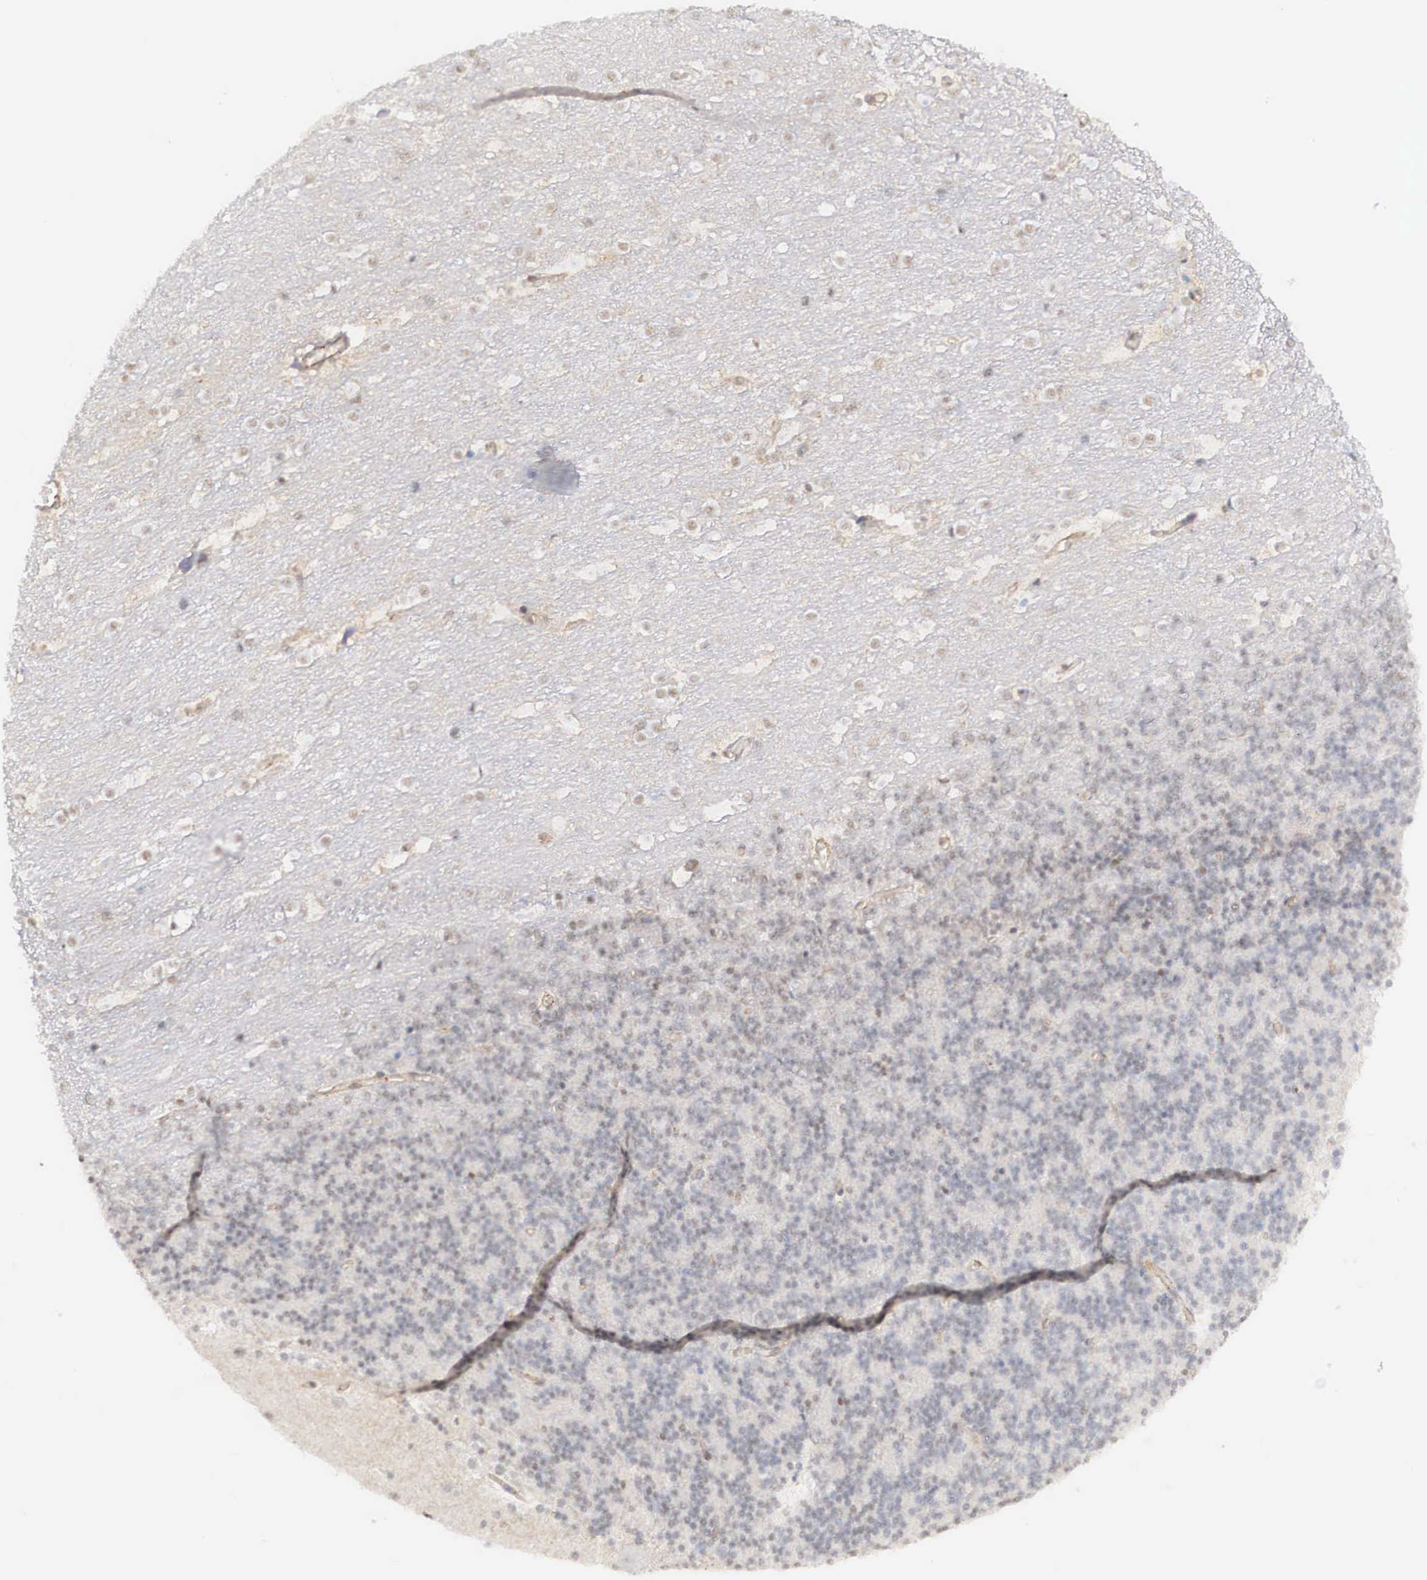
{"staining": {"intensity": "negative", "quantity": "none", "location": "none"}, "tissue": "cerebellum", "cell_type": "Cells in granular layer", "image_type": "normal", "snomed": [{"axis": "morphology", "description": "Normal tissue, NOS"}, {"axis": "topography", "description": "Cerebellum"}], "caption": "Immunohistochemical staining of normal human cerebellum exhibits no significant staining in cells in granular layer.", "gene": "NR4A2", "patient": {"sex": "female", "age": 19}}